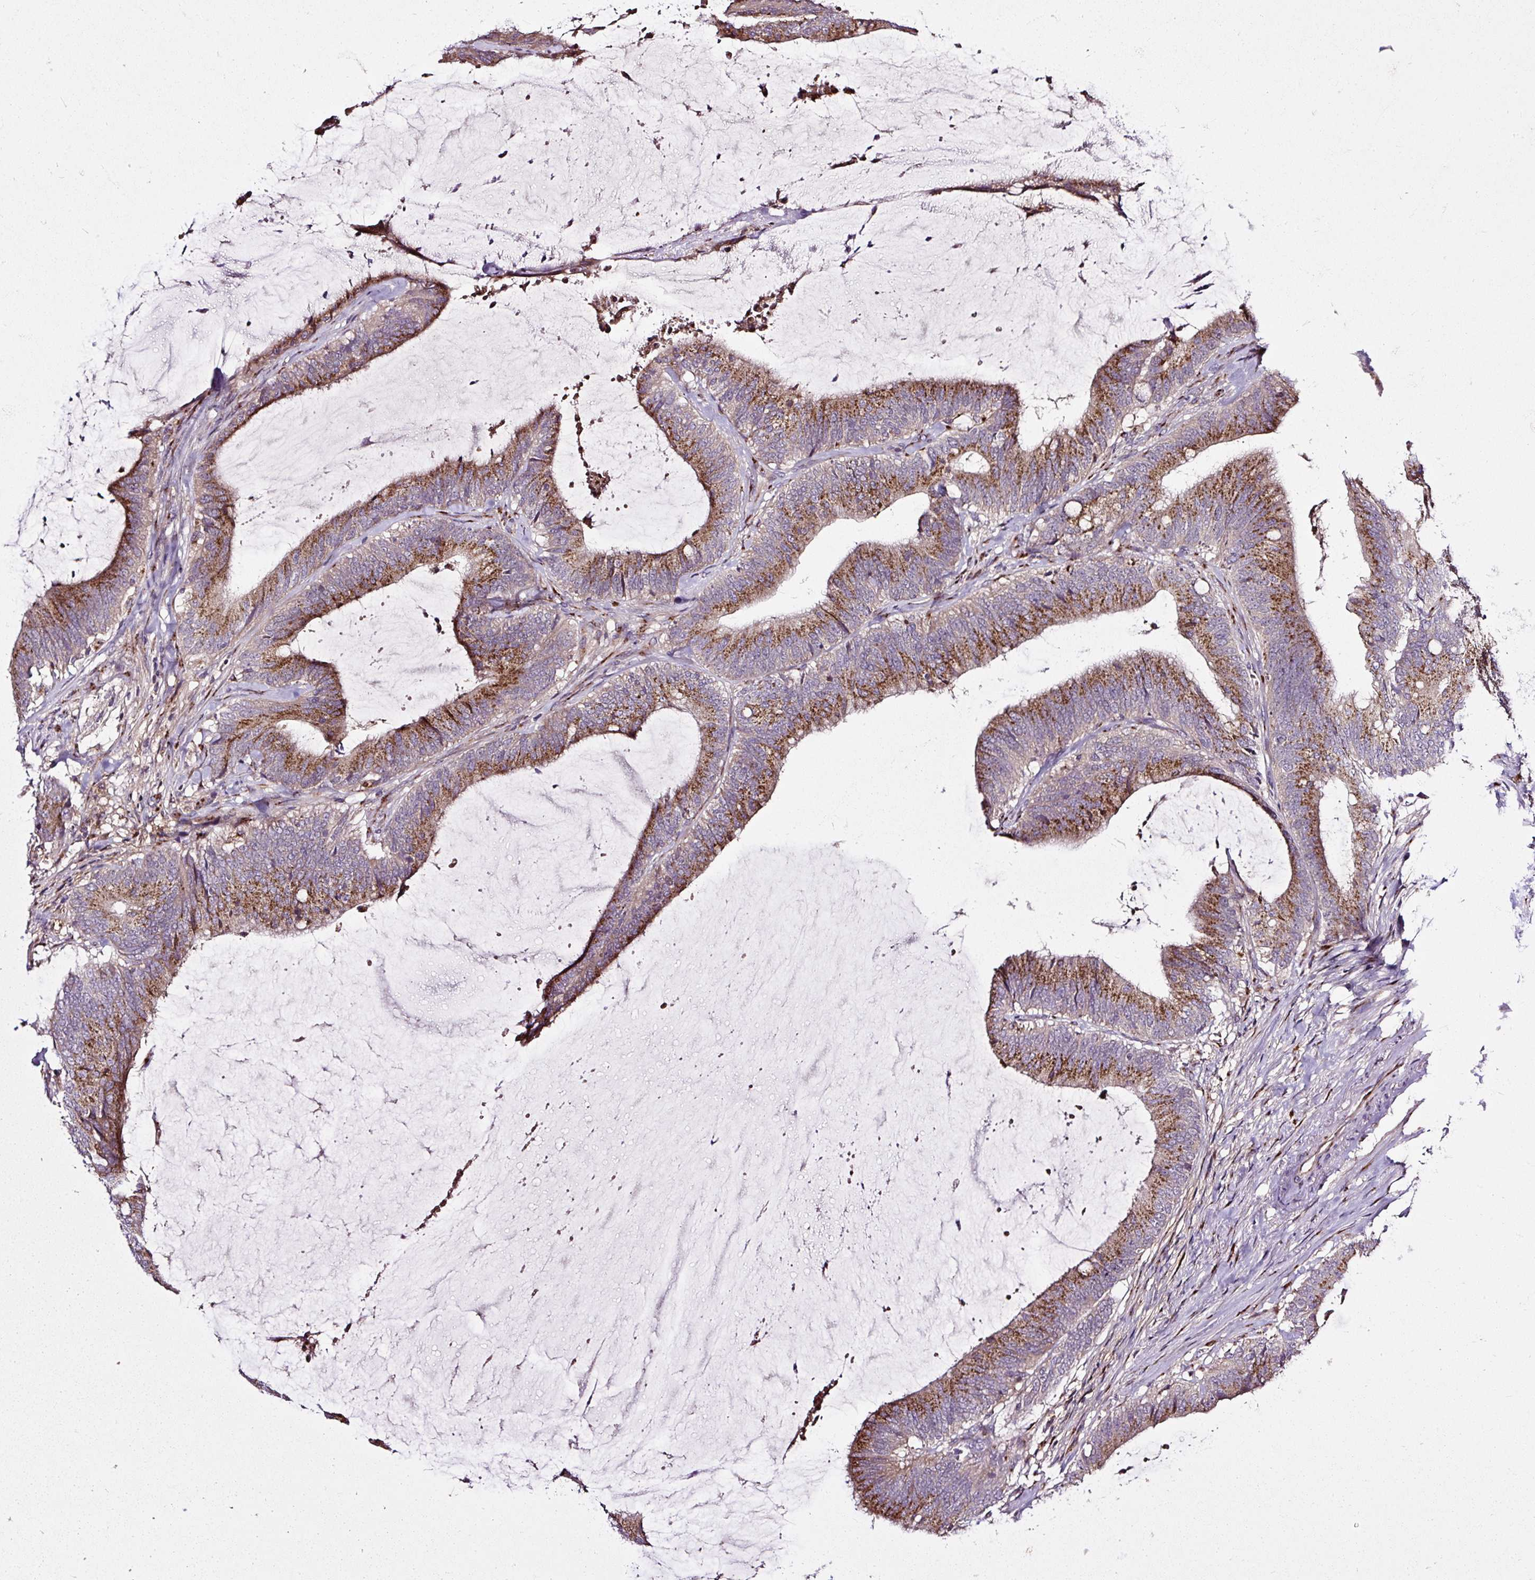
{"staining": {"intensity": "strong", "quantity": ">75%", "location": "cytoplasmic/membranous"}, "tissue": "colorectal cancer", "cell_type": "Tumor cells", "image_type": "cancer", "snomed": [{"axis": "morphology", "description": "Adenocarcinoma, NOS"}, {"axis": "topography", "description": "Colon"}], "caption": "Tumor cells demonstrate high levels of strong cytoplasmic/membranous positivity in about >75% of cells in human colorectal cancer.", "gene": "MSMP", "patient": {"sex": "female", "age": 43}}